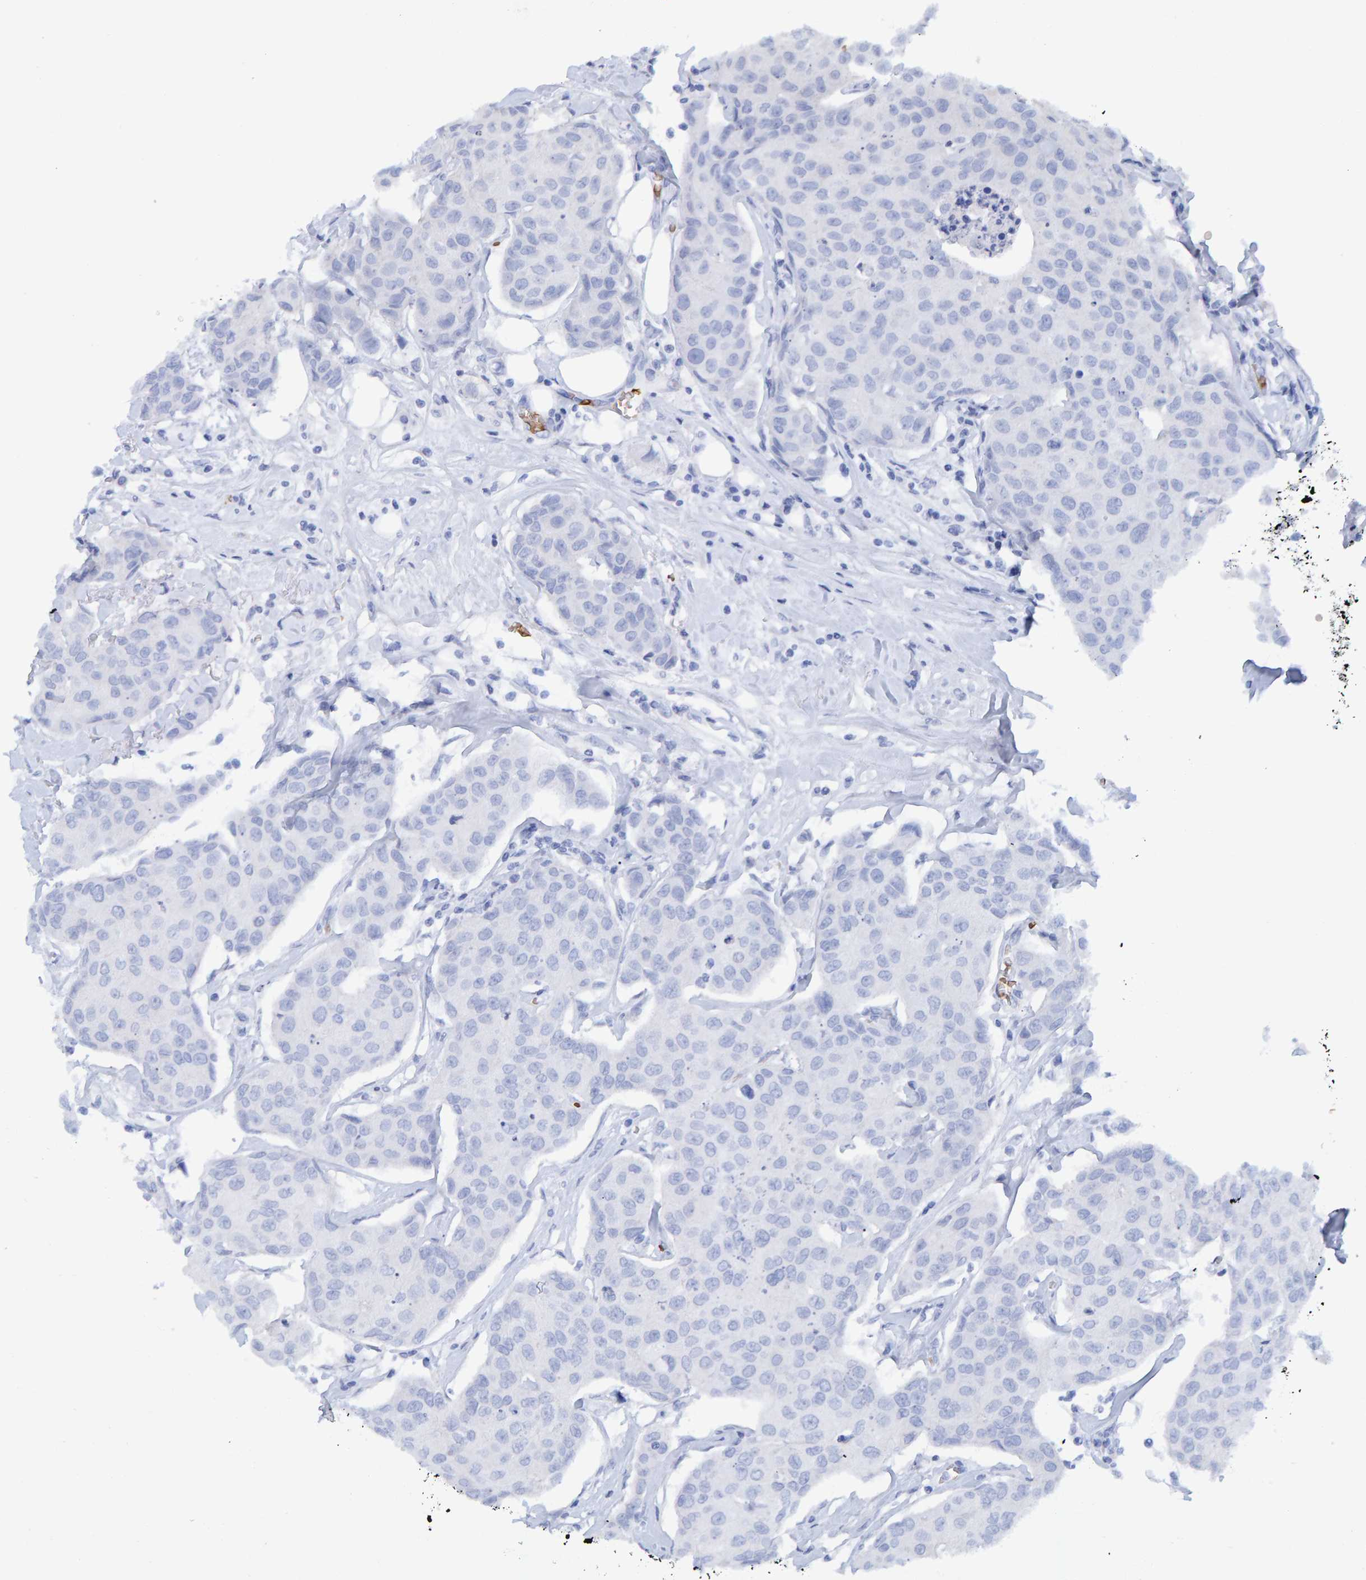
{"staining": {"intensity": "negative", "quantity": "none", "location": "none"}, "tissue": "breast cancer", "cell_type": "Tumor cells", "image_type": "cancer", "snomed": [{"axis": "morphology", "description": "Duct carcinoma"}, {"axis": "topography", "description": "Breast"}], "caption": "Tumor cells are negative for protein expression in human breast intraductal carcinoma.", "gene": "VPS9D1", "patient": {"sex": "female", "age": 80}}